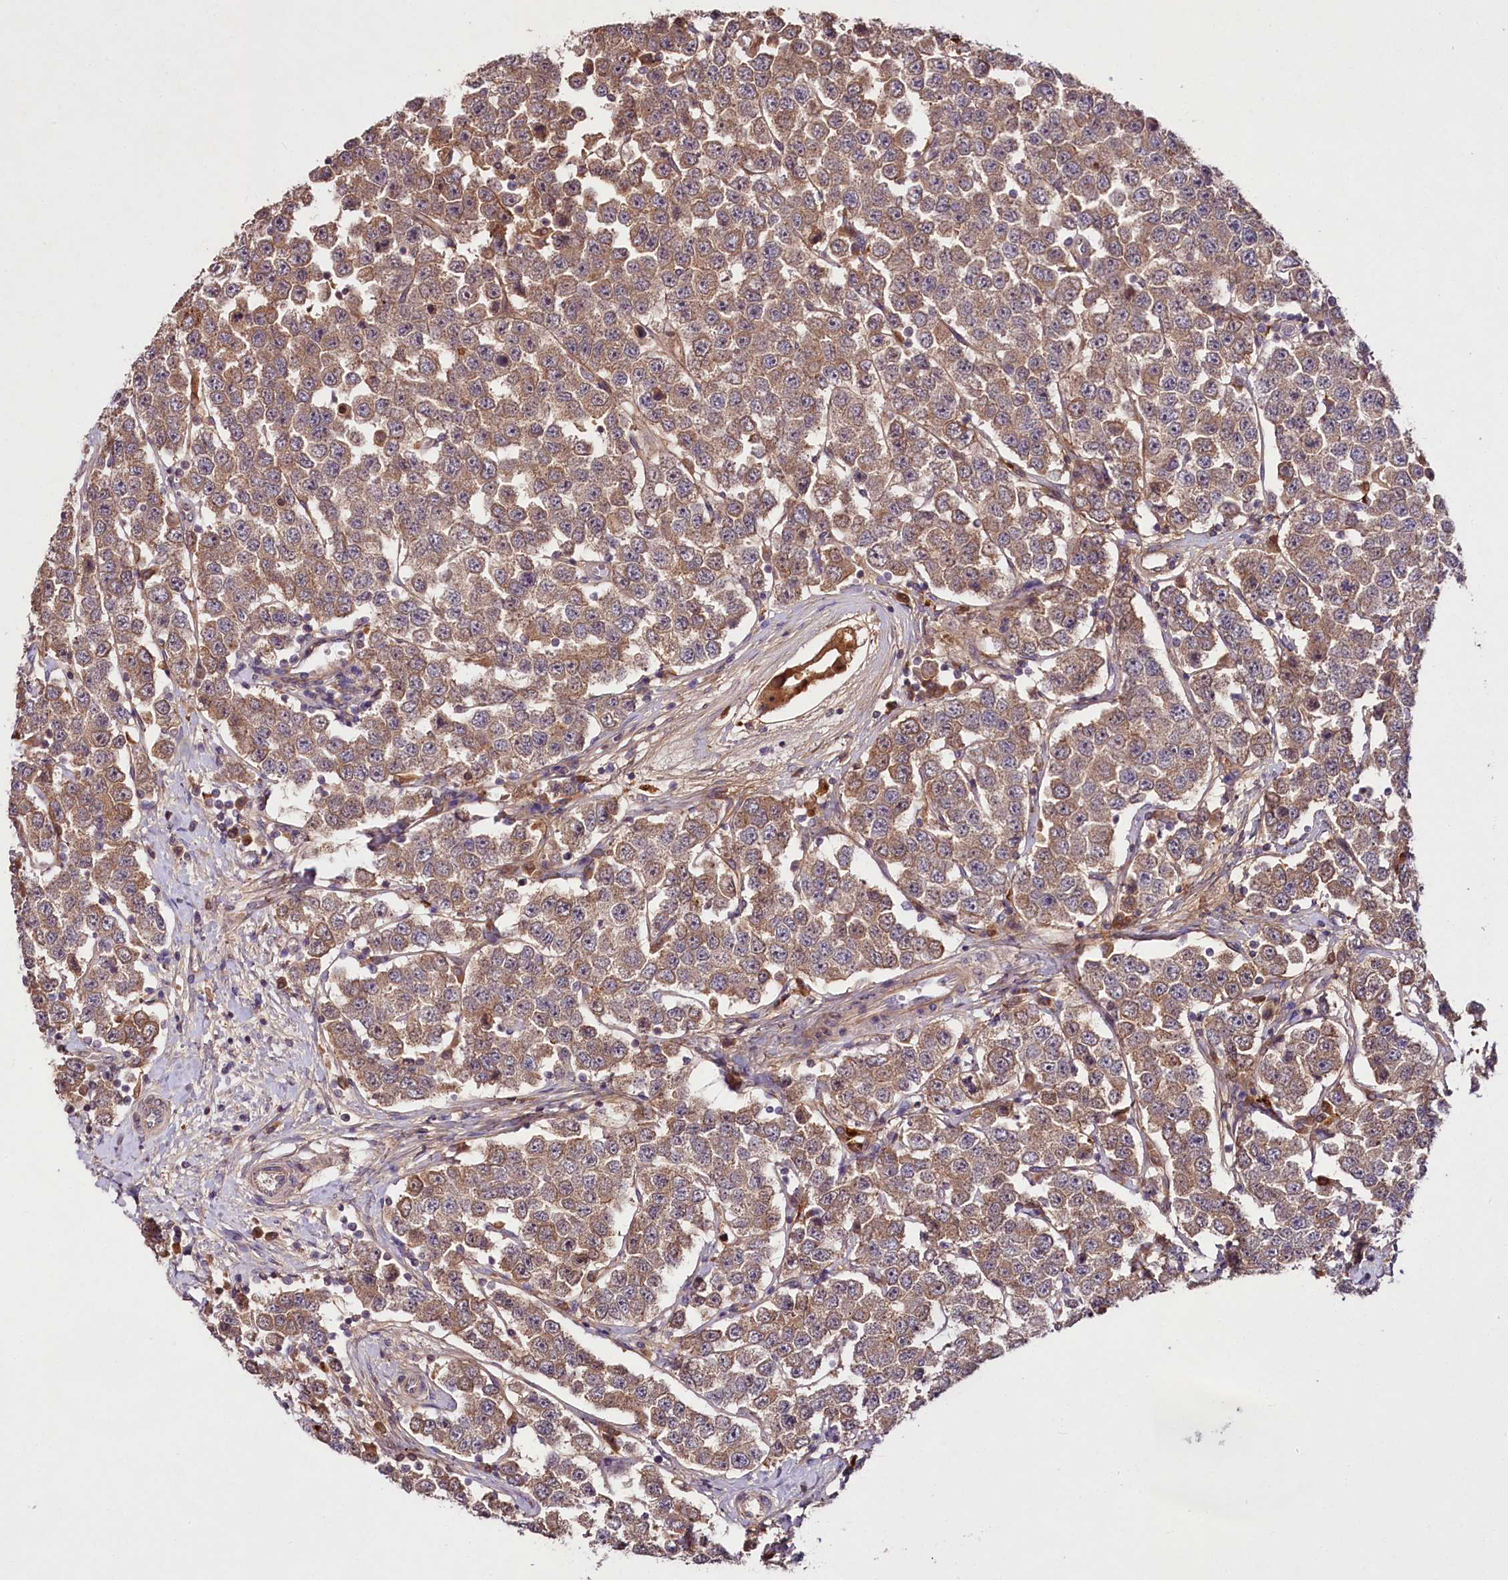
{"staining": {"intensity": "moderate", "quantity": ">75%", "location": "cytoplasmic/membranous"}, "tissue": "testis cancer", "cell_type": "Tumor cells", "image_type": "cancer", "snomed": [{"axis": "morphology", "description": "Seminoma, NOS"}, {"axis": "topography", "description": "Testis"}], "caption": "A high-resolution image shows immunohistochemistry (IHC) staining of seminoma (testis), which demonstrates moderate cytoplasmic/membranous expression in about >75% of tumor cells.", "gene": "TNPO3", "patient": {"sex": "male", "age": 28}}